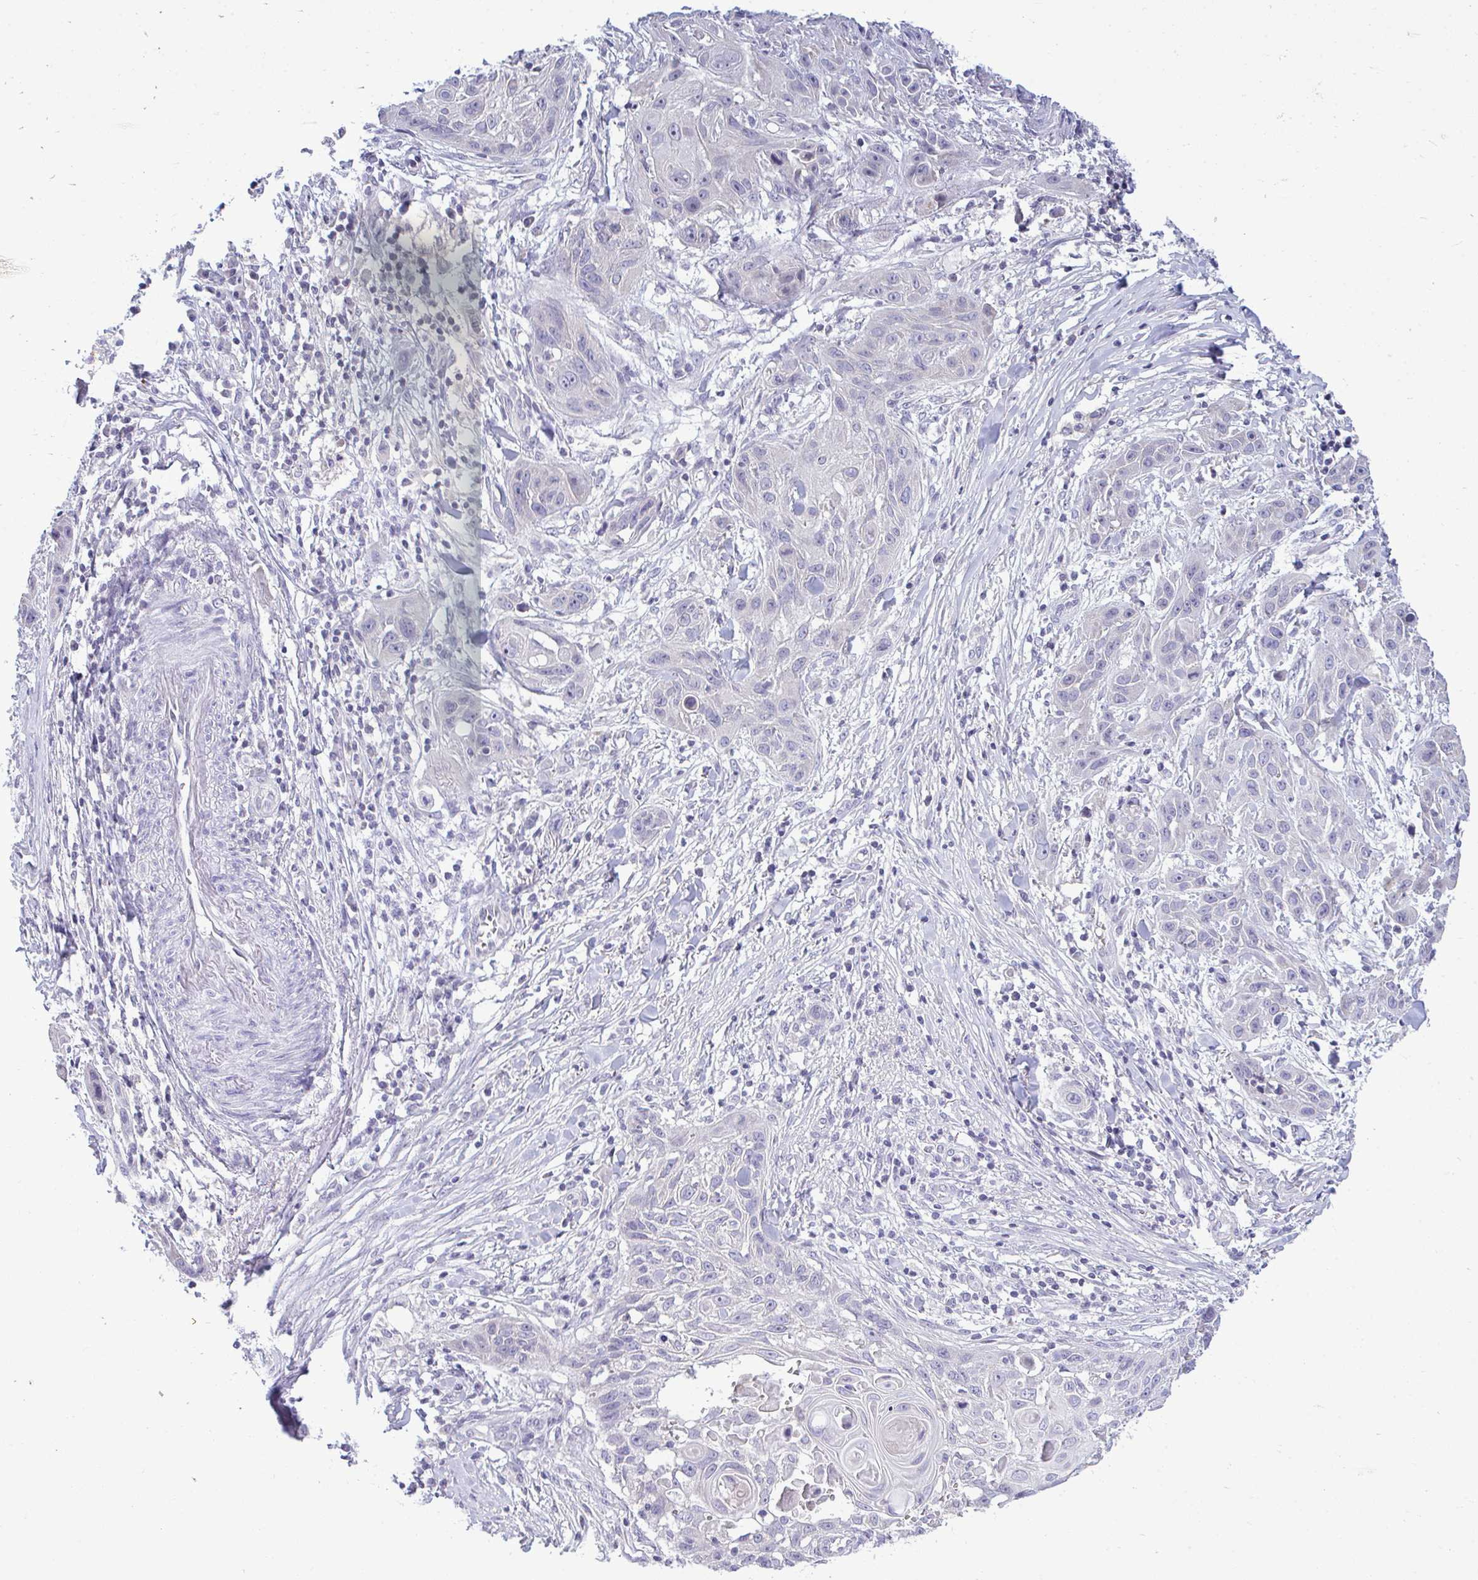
{"staining": {"intensity": "negative", "quantity": "none", "location": "none"}, "tissue": "skin cancer", "cell_type": "Tumor cells", "image_type": "cancer", "snomed": [{"axis": "morphology", "description": "Squamous cell carcinoma, NOS"}, {"axis": "topography", "description": "Skin"}, {"axis": "topography", "description": "Vulva"}], "caption": "This is a histopathology image of immunohistochemistry staining of skin squamous cell carcinoma, which shows no staining in tumor cells.", "gene": "PIGK", "patient": {"sex": "female", "age": 83}}